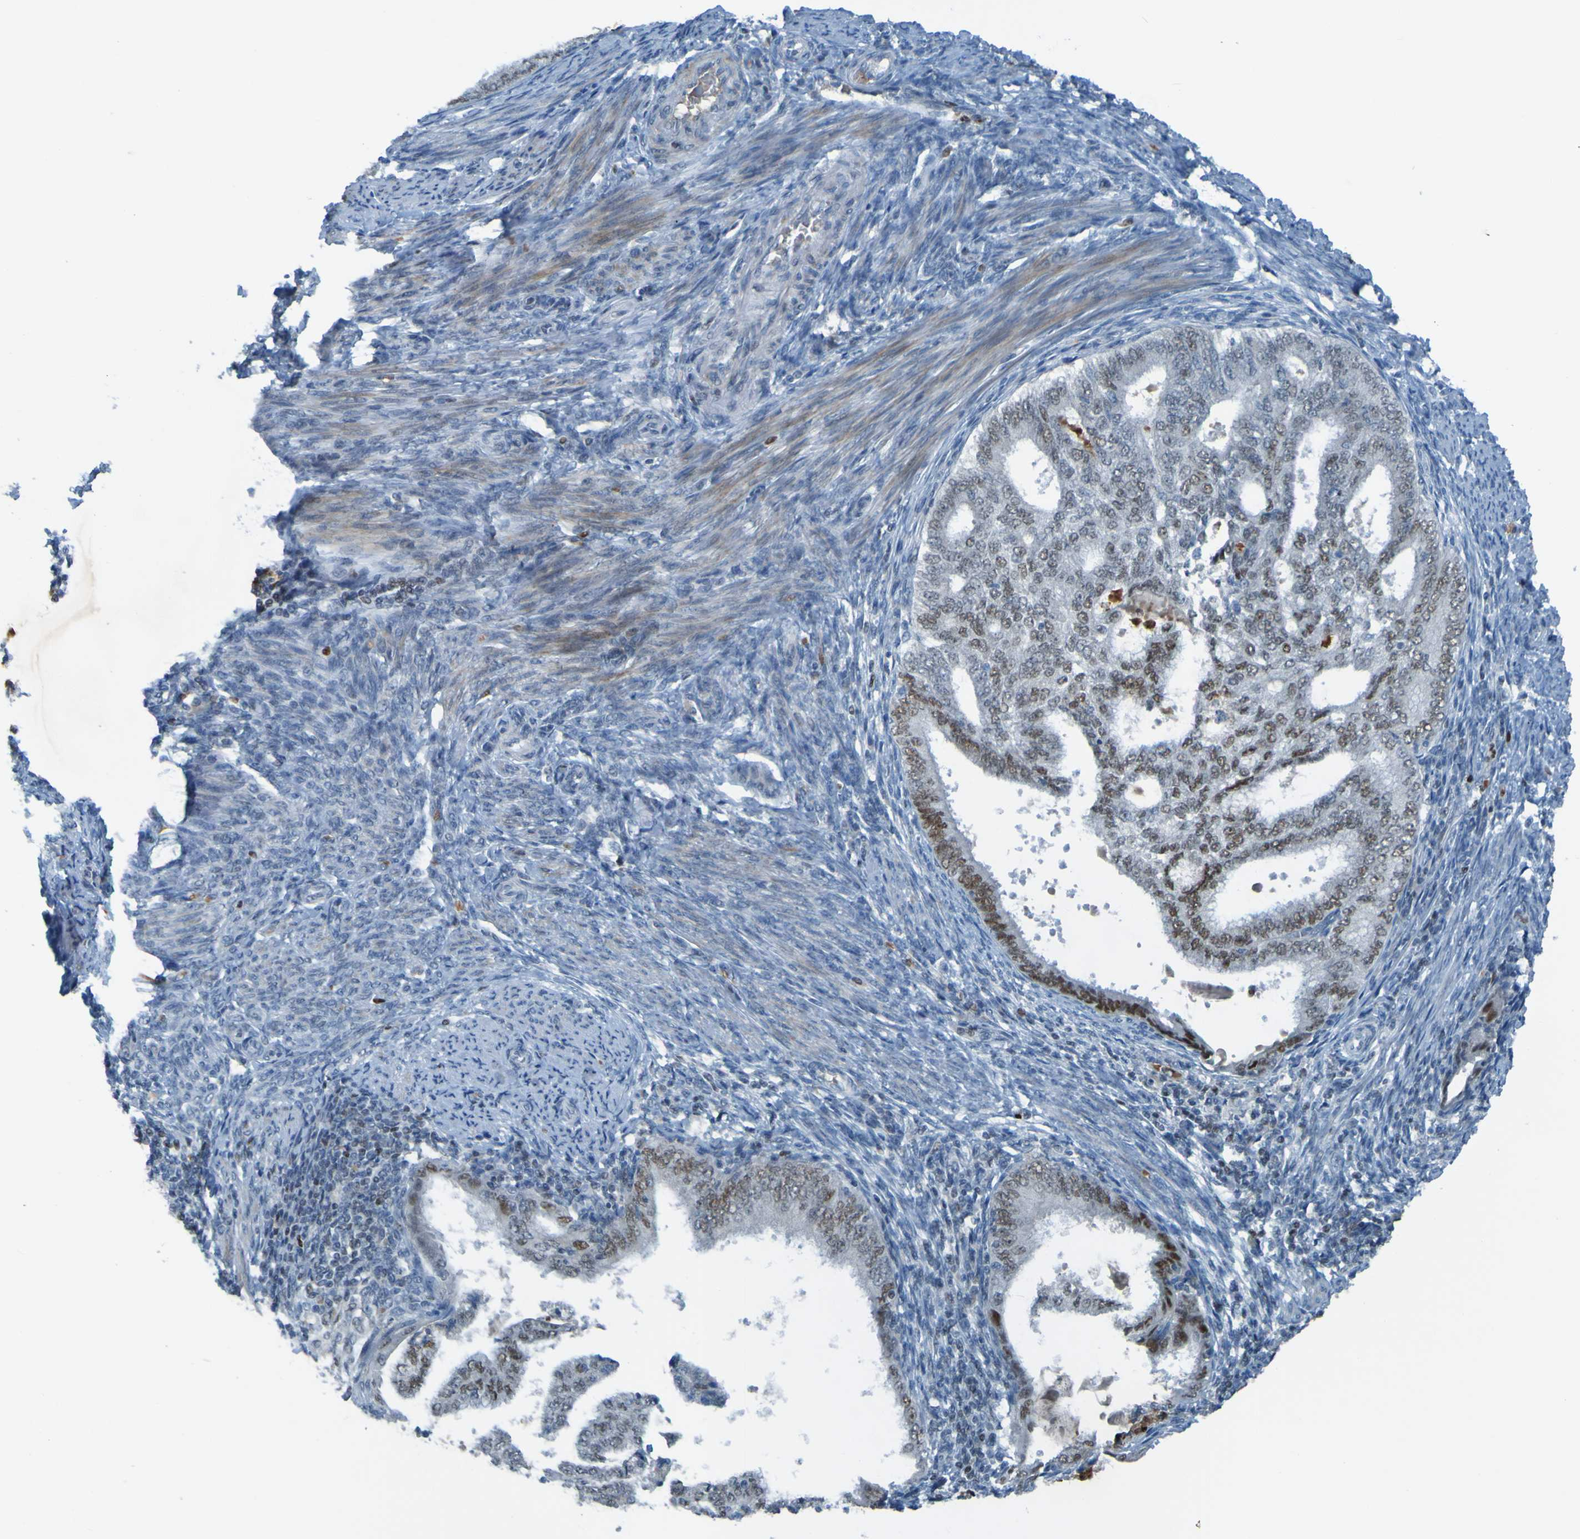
{"staining": {"intensity": "moderate", "quantity": "<25%", "location": "nuclear"}, "tissue": "endometrial cancer", "cell_type": "Tumor cells", "image_type": "cancer", "snomed": [{"axis": "morphology", "description": "Adenocarcinoma, NOS"}, {"axis": "topography", "description": "Endometrium"}], "caption": "There is low levels of moderate nuclear positivity in tumor cells of endometrial adenocarcinoma, as demonstrated by immunohistochemical staining (brown color).", "gene": "USP36", "patient": {"sex": "female", "age": 58}}